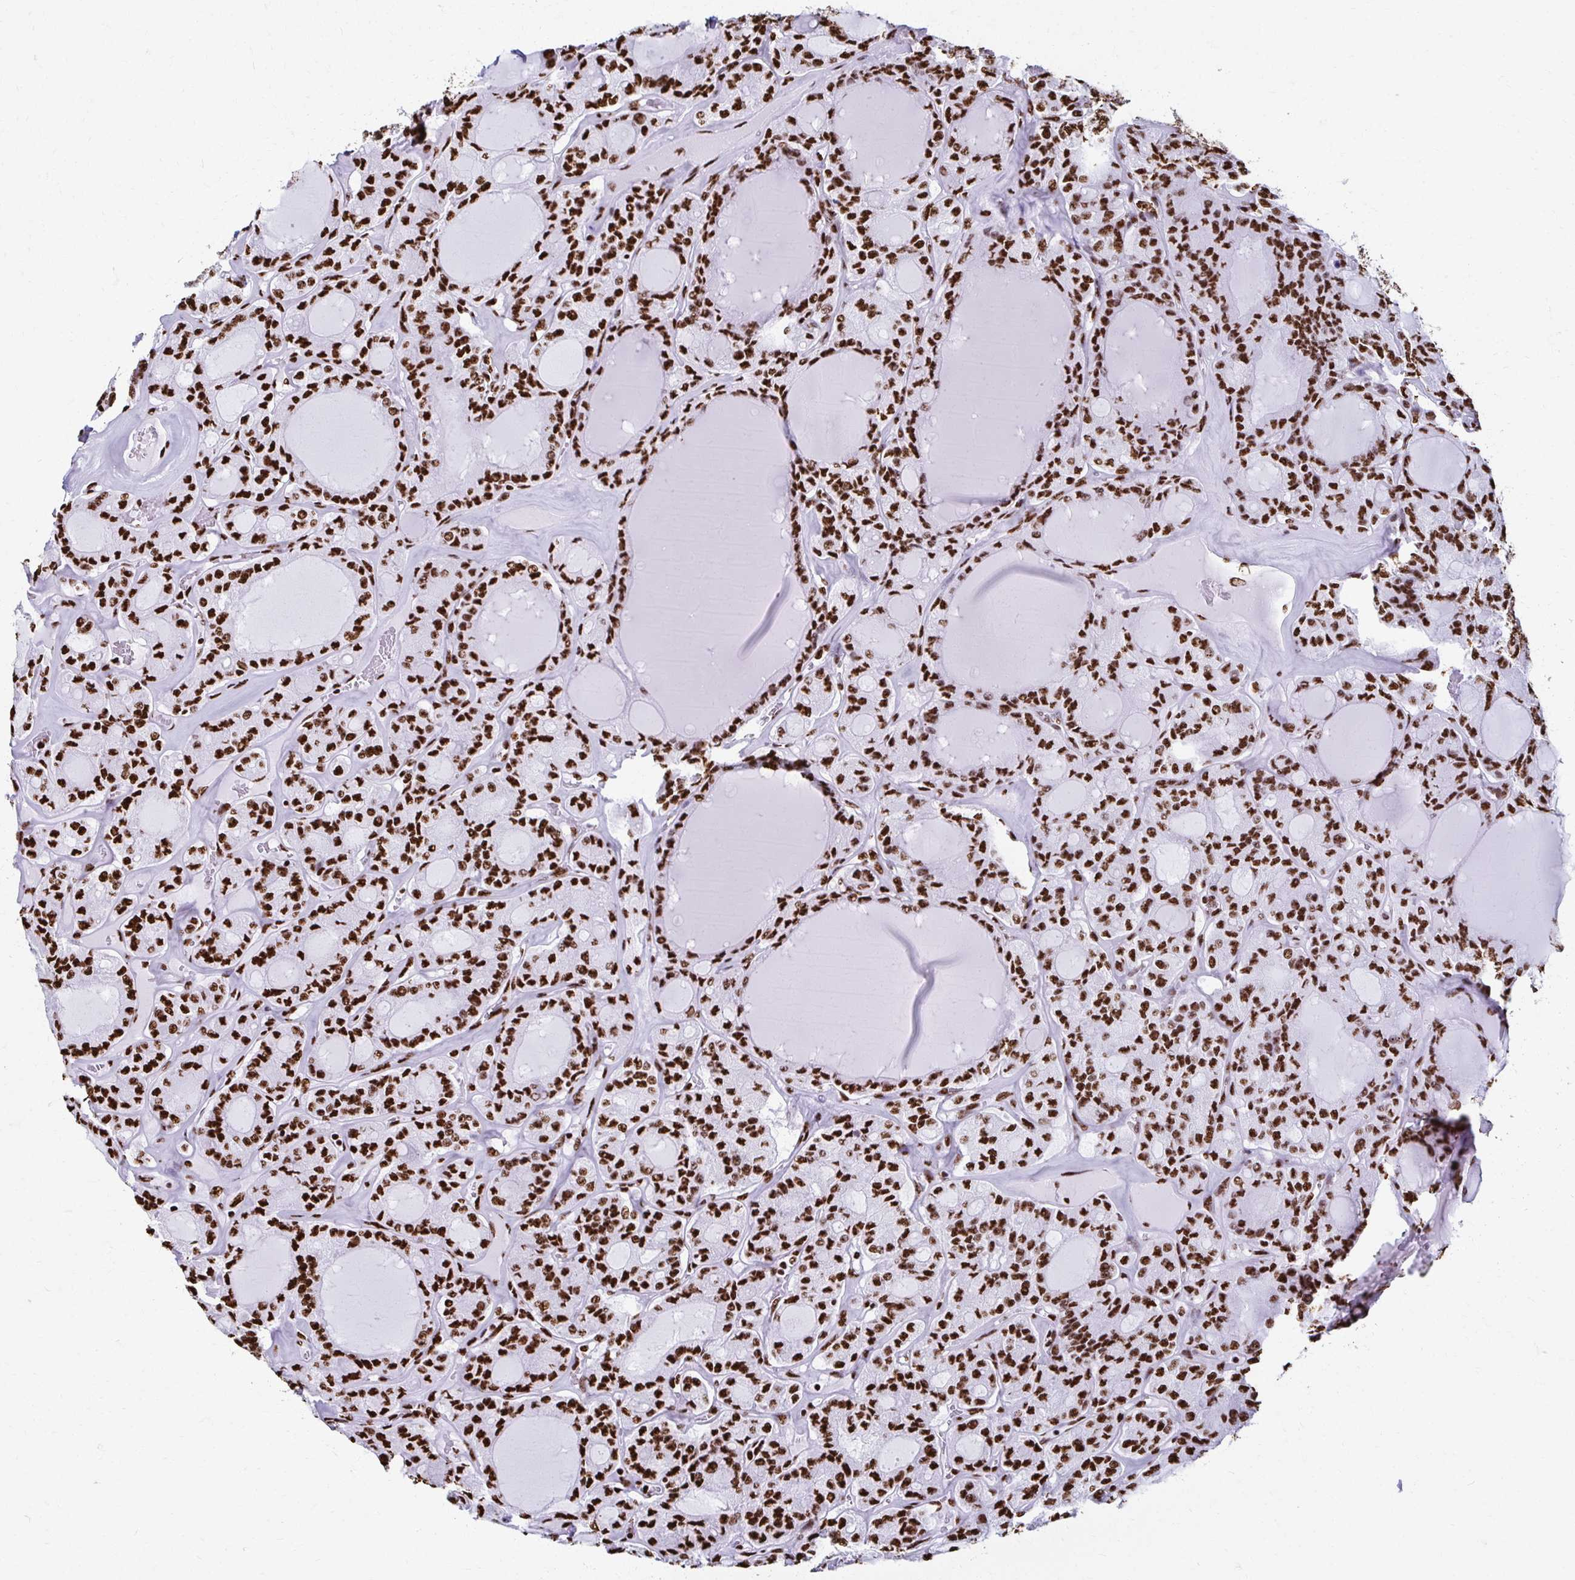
{"staining": {"intensity": "strong", "quantity": ">75%", "location": "nuclear"}, "tissue": "thyroid cancer", "cell_type": "Tumor cells", "image_type": "cancer", "snomed": [{"axis": "morphology", "description": "Papillary adenocarcinoma, NOS"}, {"axis": "topography", "description": "Thyroid gland"}], "caption": "DAB (3,3'-diaminobenzidine) immunohistochemical staining of thyroid cancer demonstrates strong nuclear protein staining in about >75% of tumor cells. The staining is performed using DAB brown chromogen to label protein expression. The nuclei are counter-stained blue using hematoxylin.", "gene": "NONO", "patient": {"sex": "male", "age": 87}}